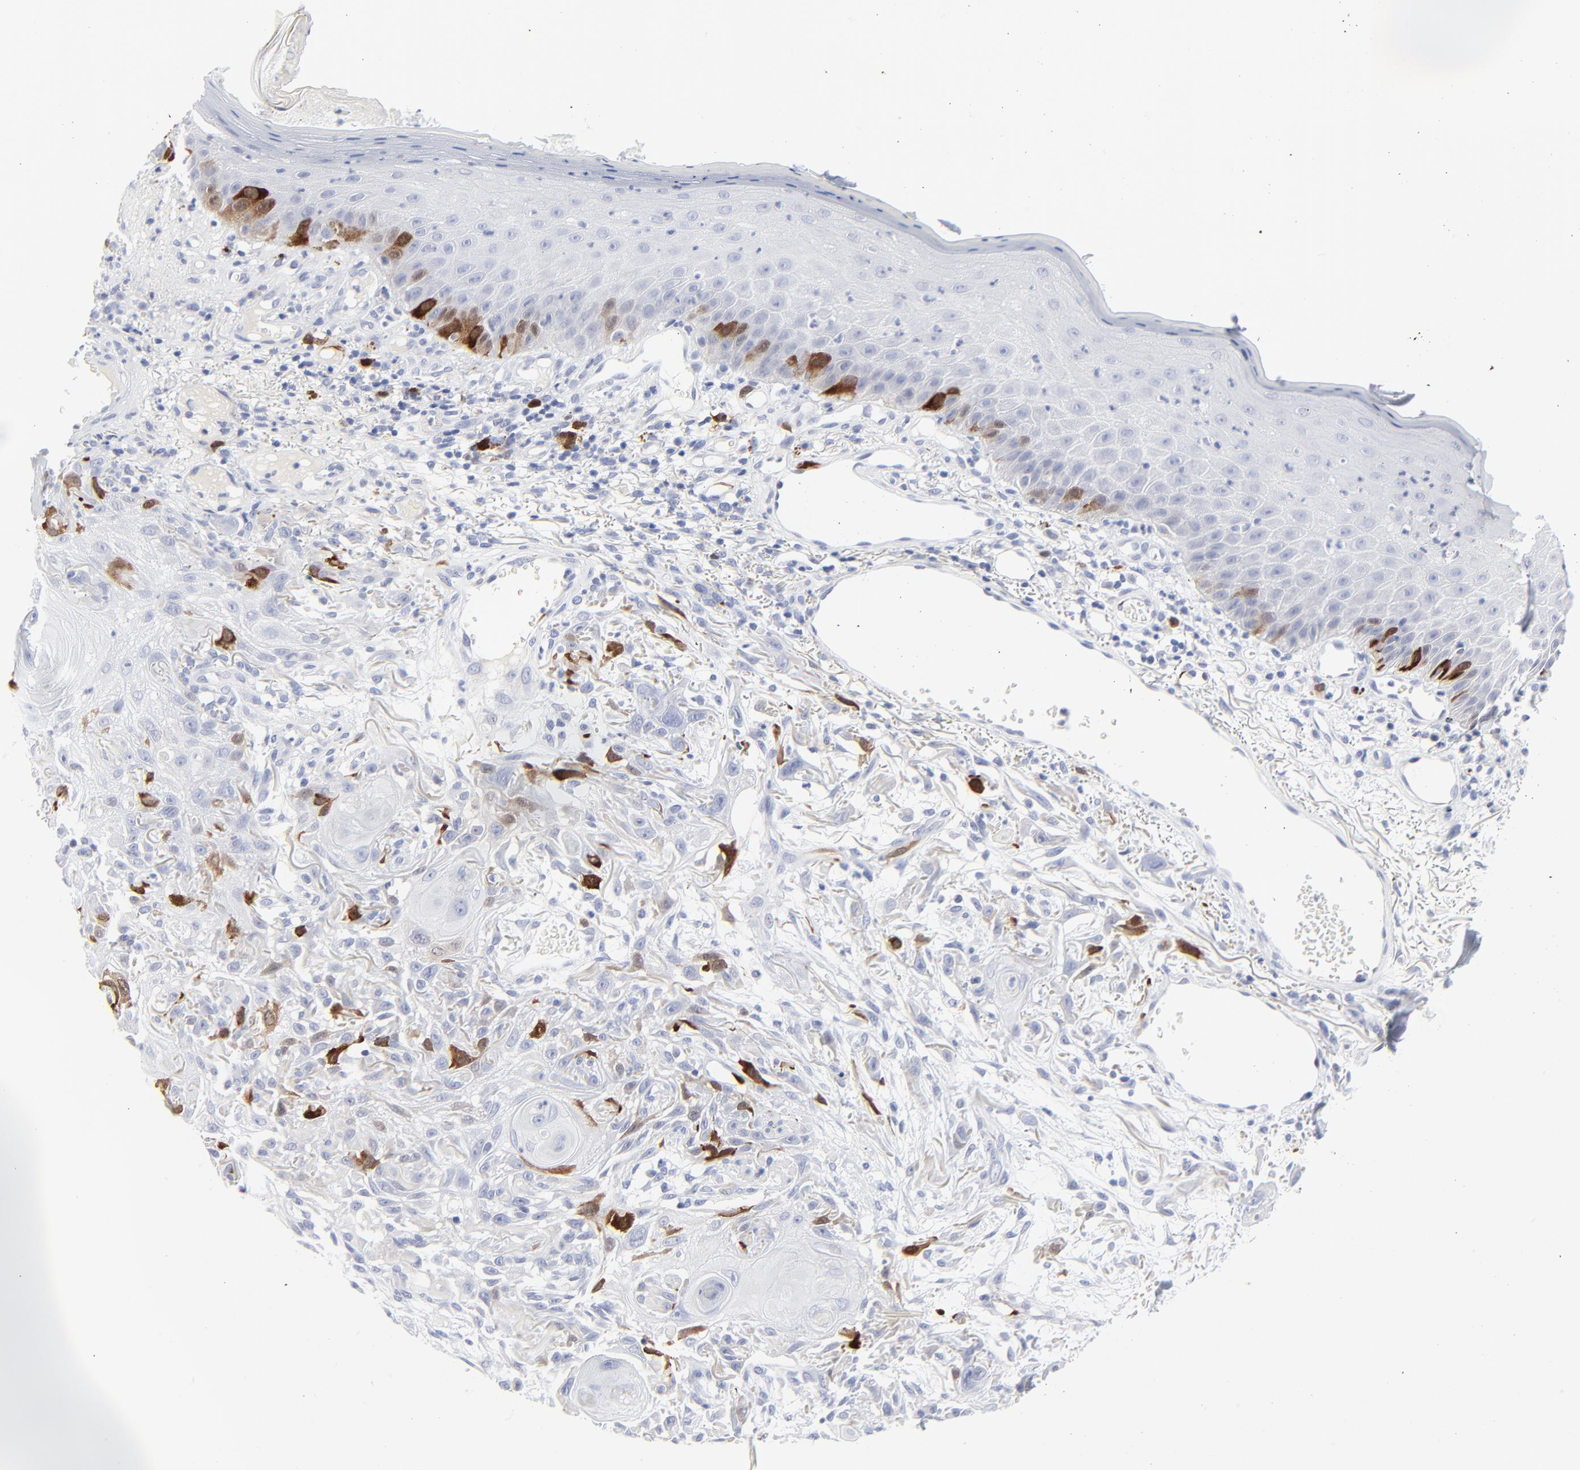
{"staining": {"intensity": "strong", "quantity": "<25%", "location": "cytoplasmic/membranous,nuclear"}, "tissue": "skin cancer", "cell_type": "Tumor cells", "image_type": "cancer", "snomed": [{"axis": "morphology", "description": "Squamous cell carcinoma, NOS"}, {"axis": "topography", "description": "Skin"}], "caption": "The image exhibits a brown stain indicating the presence of a protein in the cytoplasmic/membranous and nuclear of tumor cells in squamous cell carcinoma (skin). The protein of interest is stained brown, and the nuclei are stained in blue (DAB IHC with brightfield microscopy, high magnification).", "gene": "CDK1", "patient": {"sex": "female", "age": 59}}